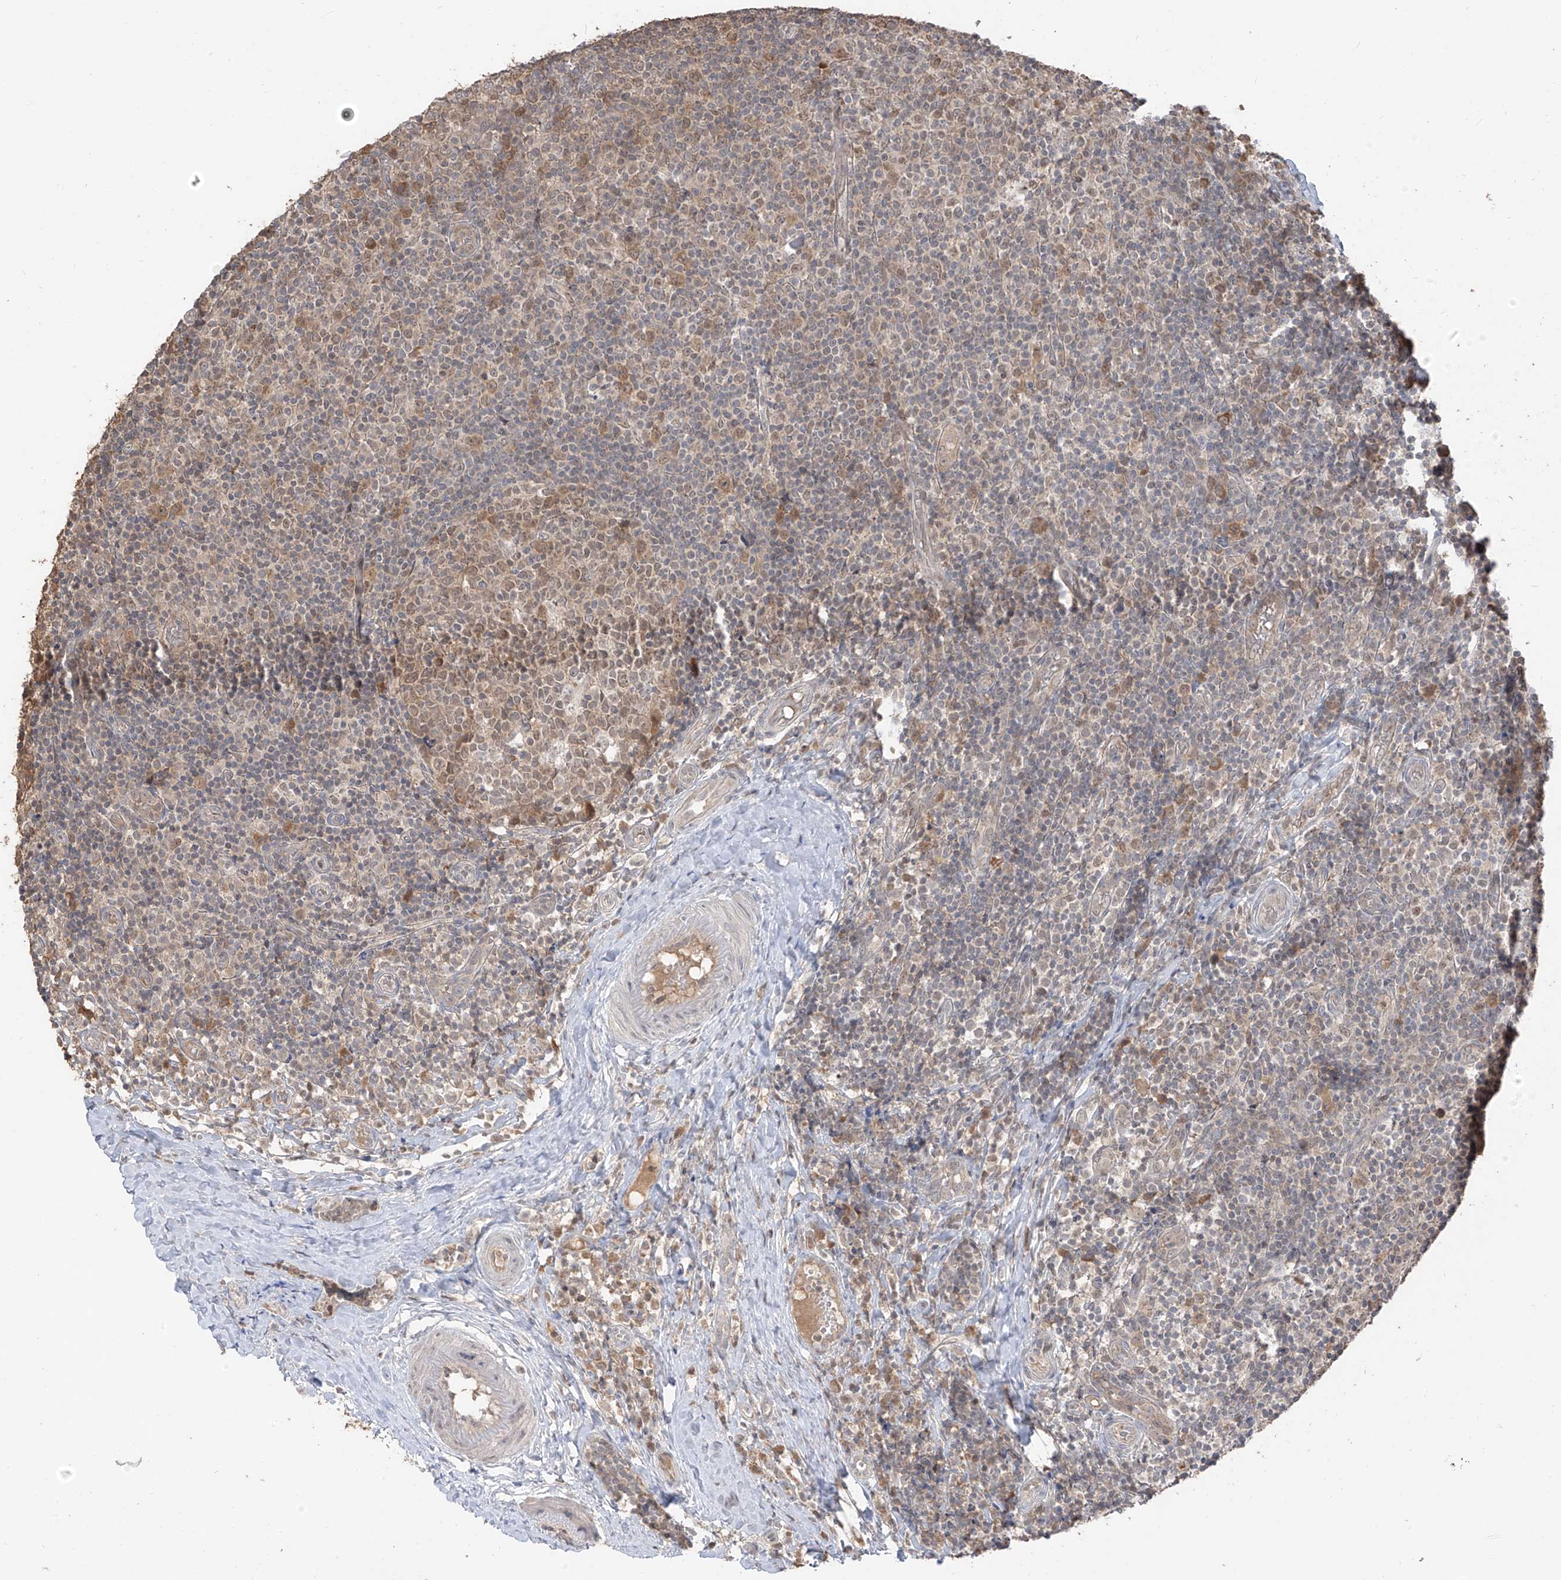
{"staining": {"intensity": "moderate", "quantity": "25%-75%", "location": "cytoplasmic/membranous,nuclear"}, "tissue": "tonsil", "cell_type": "Germinal center cells", "image_type": "normal", "snomed": [{"axis": "morphology", "description": "Normal tissue, NOS"}, {"axis": "topography", "description": "Tonsil"}], "caption": "The micrograph displays a brown stain indicating the presence of a protein in the cytoplasmic/membranous,nuclear of germinal center cells in tonsil. (brown staining indicates protein expression, while blue staining denotes nuclei).", "gene": "COLGALT2", "patient": {"sex": "female", "age": 19}}